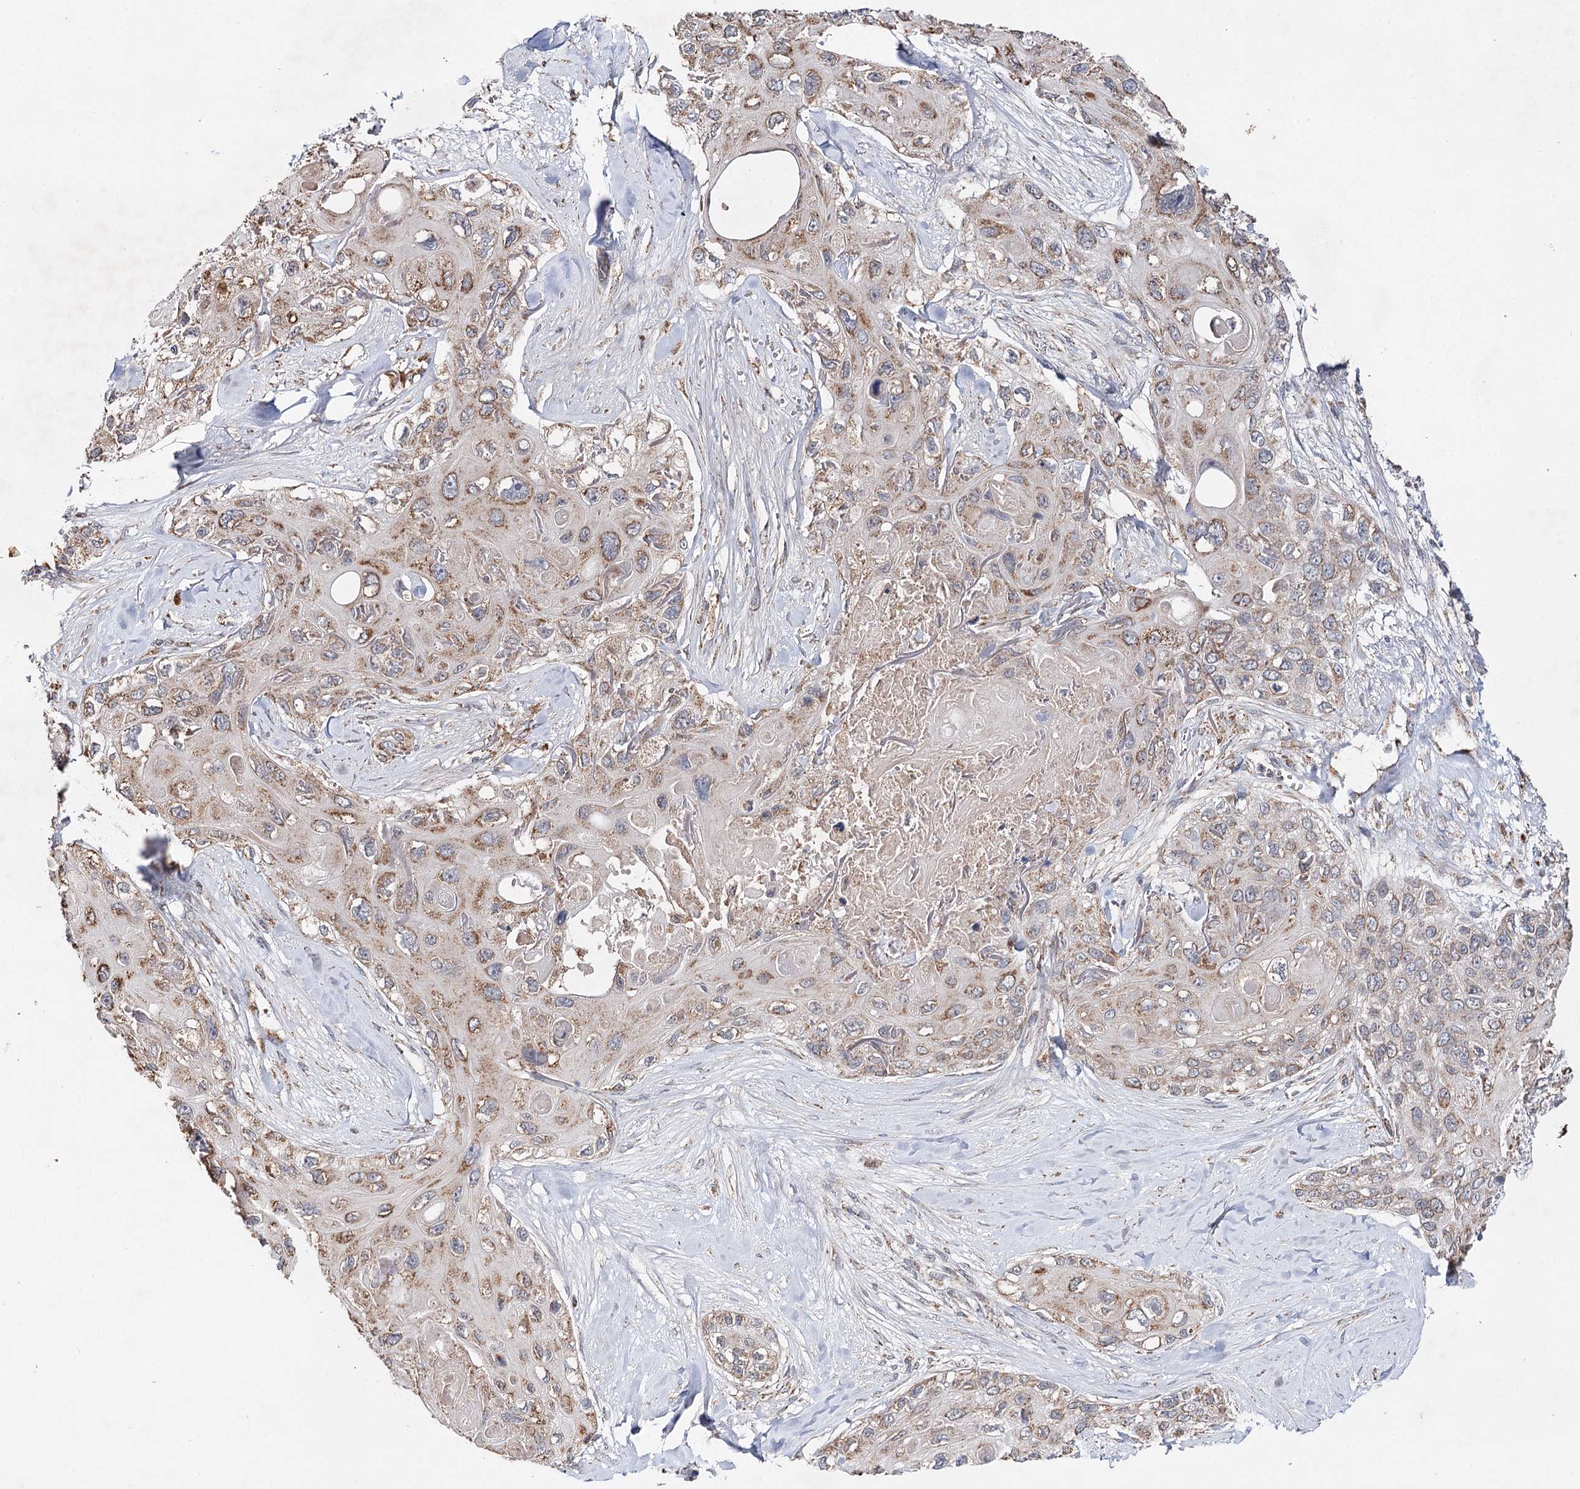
{"staining": {"intensity": "moderate", "quantity": ">75%", "location": "cytoplasmic/membranous"}, "tissue": "skin cancer", "cell_type": "Tumor cells", "image_type": "cancer", "snomed": [{"axis": "morphology", "description": "Normal tissue, NOS"}, {"axis": "morphology", "description": "Squamous cell carcinoma, NOS"}, {"axis": "topography", "description": "Skin"}], "caption": "This micrograph shows squamous cell carcinoma (skin) stained with IHC to label a protein in brown. The cytoplasmic/membranous of tumor cells show moderate positivity for the protein. Nuclei are counter-stained blue.", "gene": "PIK3CB", "patient": {"sex": "male", "age": 72}}